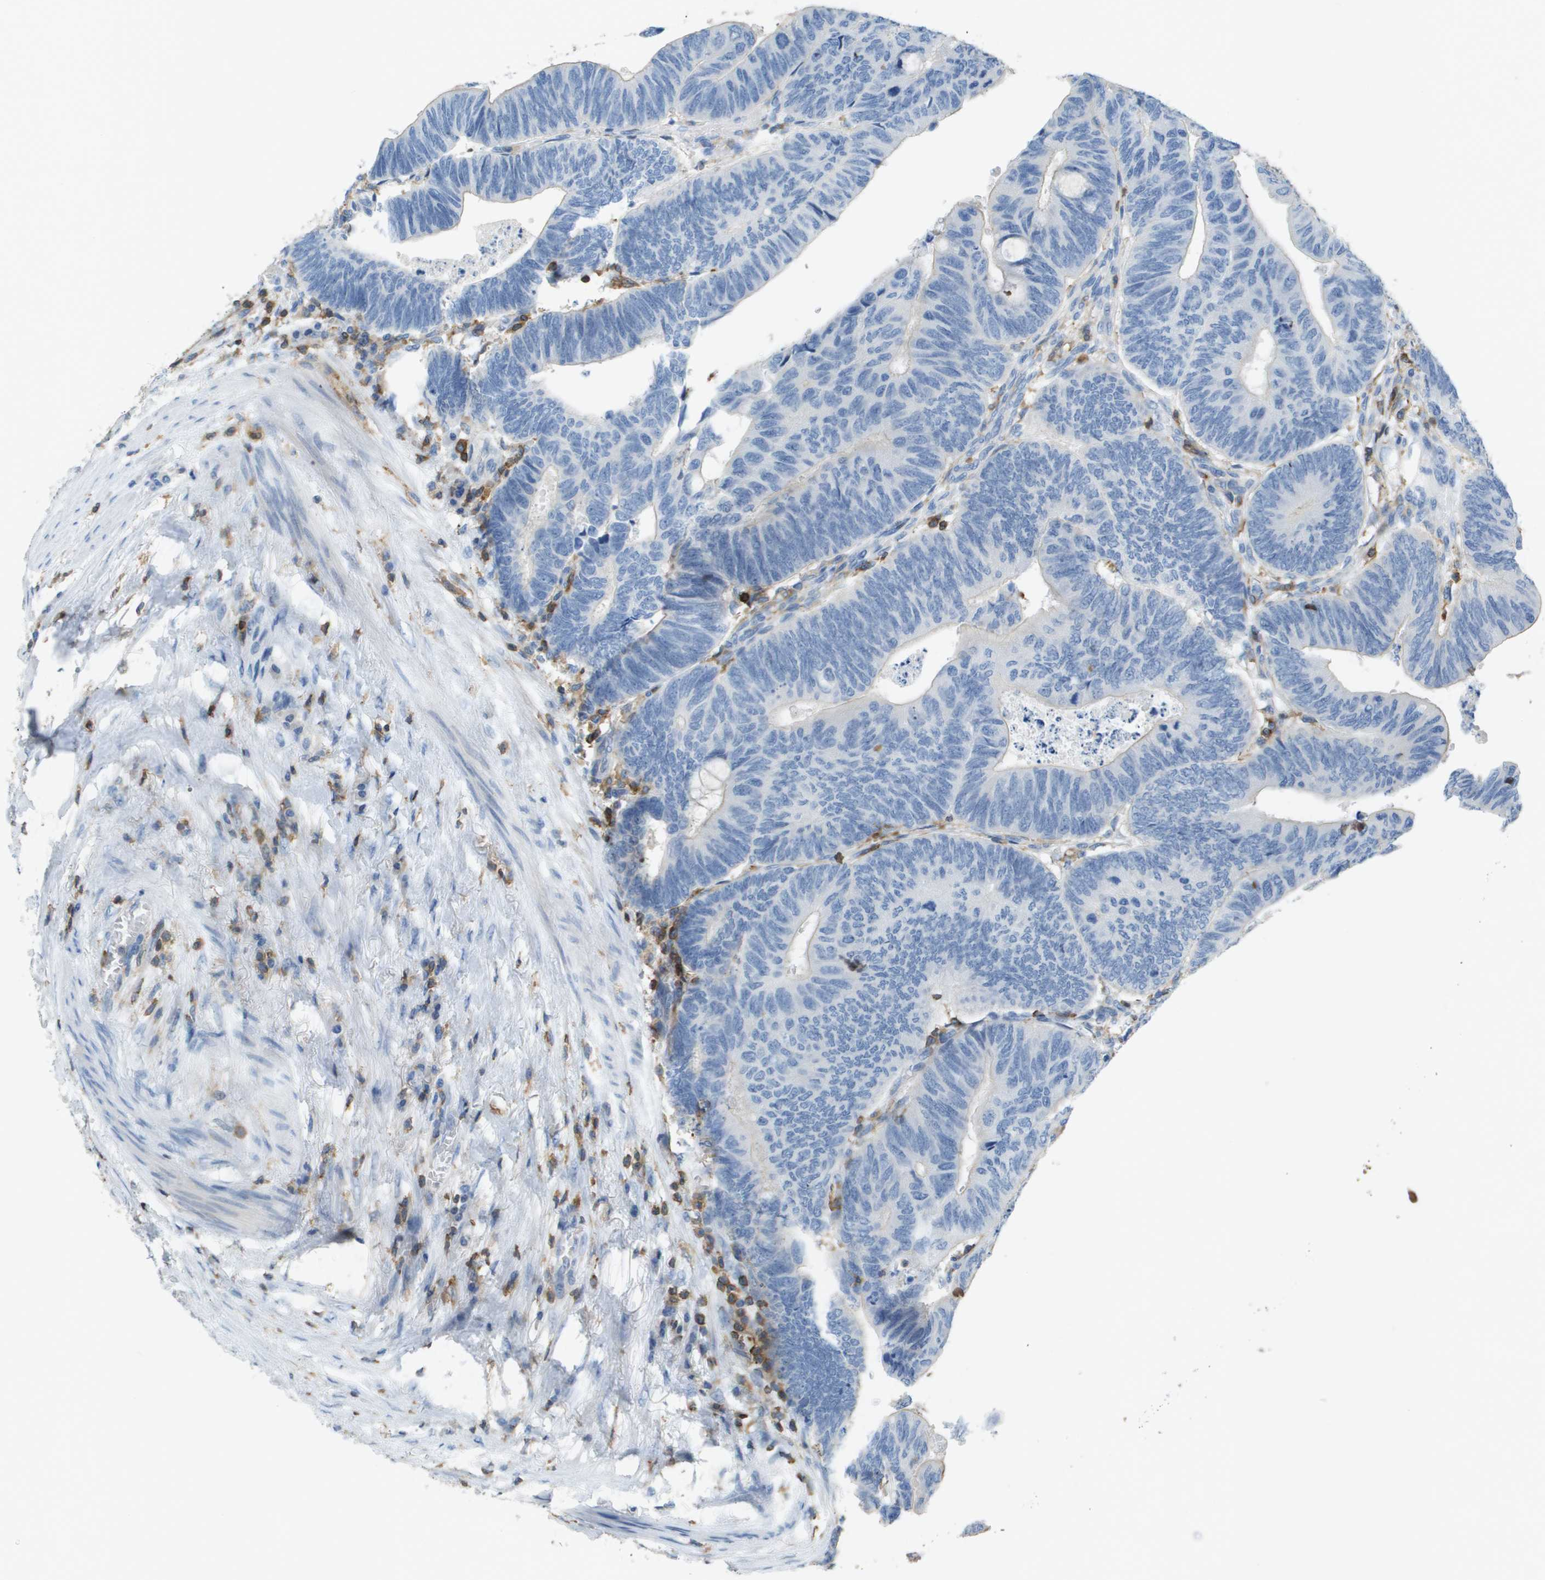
{"staining": {"intensity": "negative", "quantity": "none", "location": "none"}, "tissue": "colorectal cancer", "cell_type": "Tumor cells", "image_type": "cancer", "snomed": [{"axis": "morphology", "description": "Normal tissue, NOS"}, {"axis": "morphology", "description": "Adenocarcinoma, NOS"}, {"axis": "topography", "description": "Rectum"}, {"axis": "topography", "description": "Peripheral nerve tissue"}], "caption": "Immunohistochemical staining of adenocarcinoma (colorectal) demonstrates no significant staining in tumor cells.", "gene": "APBB1IP", "patient": {"sex": "male", "age": 92}}